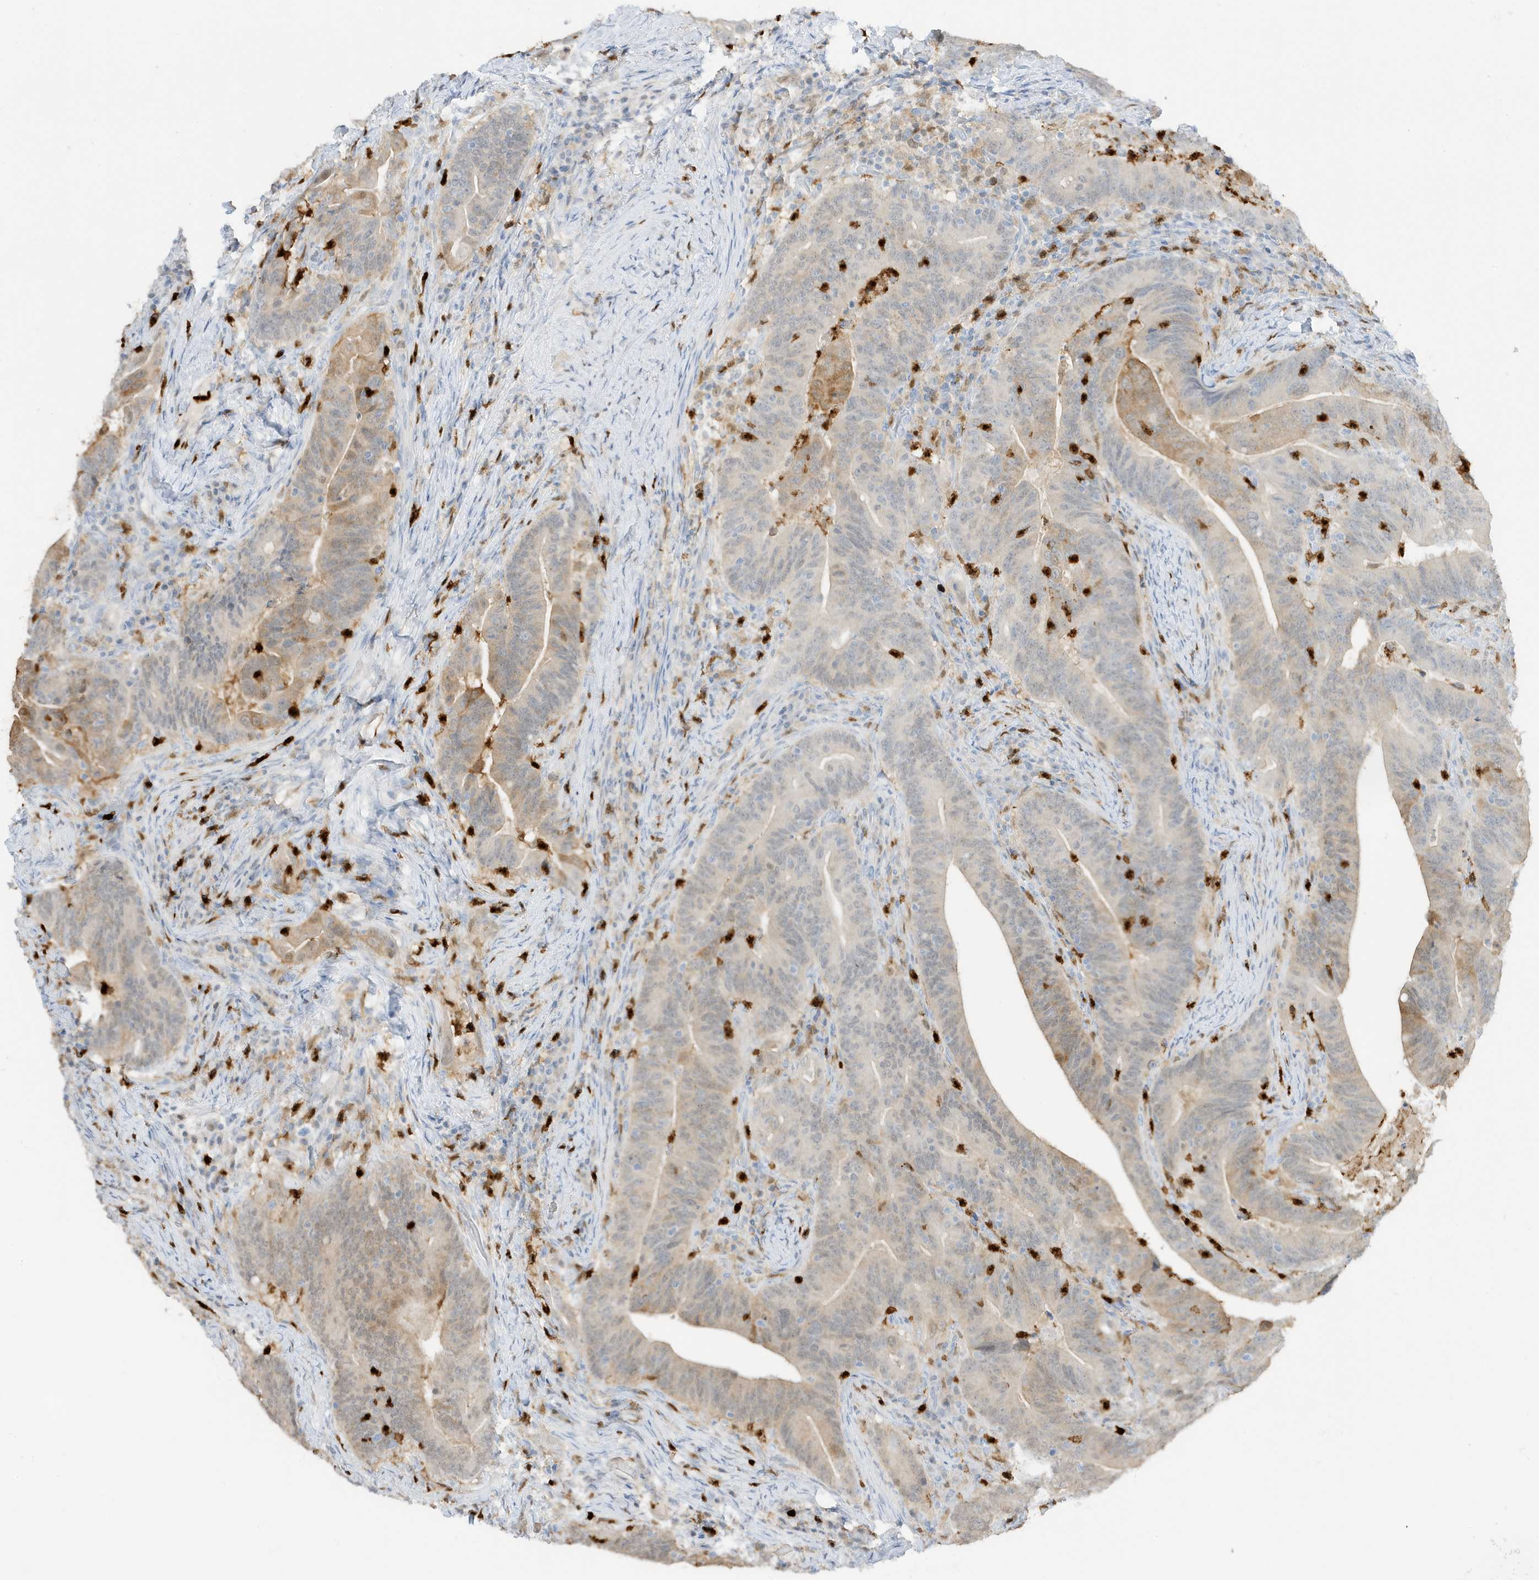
{"staining": {"intensity": "weak", "quantity": "25%-75%", "location": "cytoplasmic/membranous"}, "tissue": "colorectal cancer", "cell_type": "Tumor cells", "image_type": "cancer", "snomed": [{"axis": "morphology", "description": "Adenocarcinoma, NOS"}, {"axis": "topography", "description": "Colon"}], "caption": "Human colorectal cancer (adenocarcinoma) stained for a protein (brown) exhibits weak cytoplasmic/membranous positive positivity in approximately 25%-75% of tumor cells.", "gene": "GCA", "patient": {"sex": "female", "age": 66}}